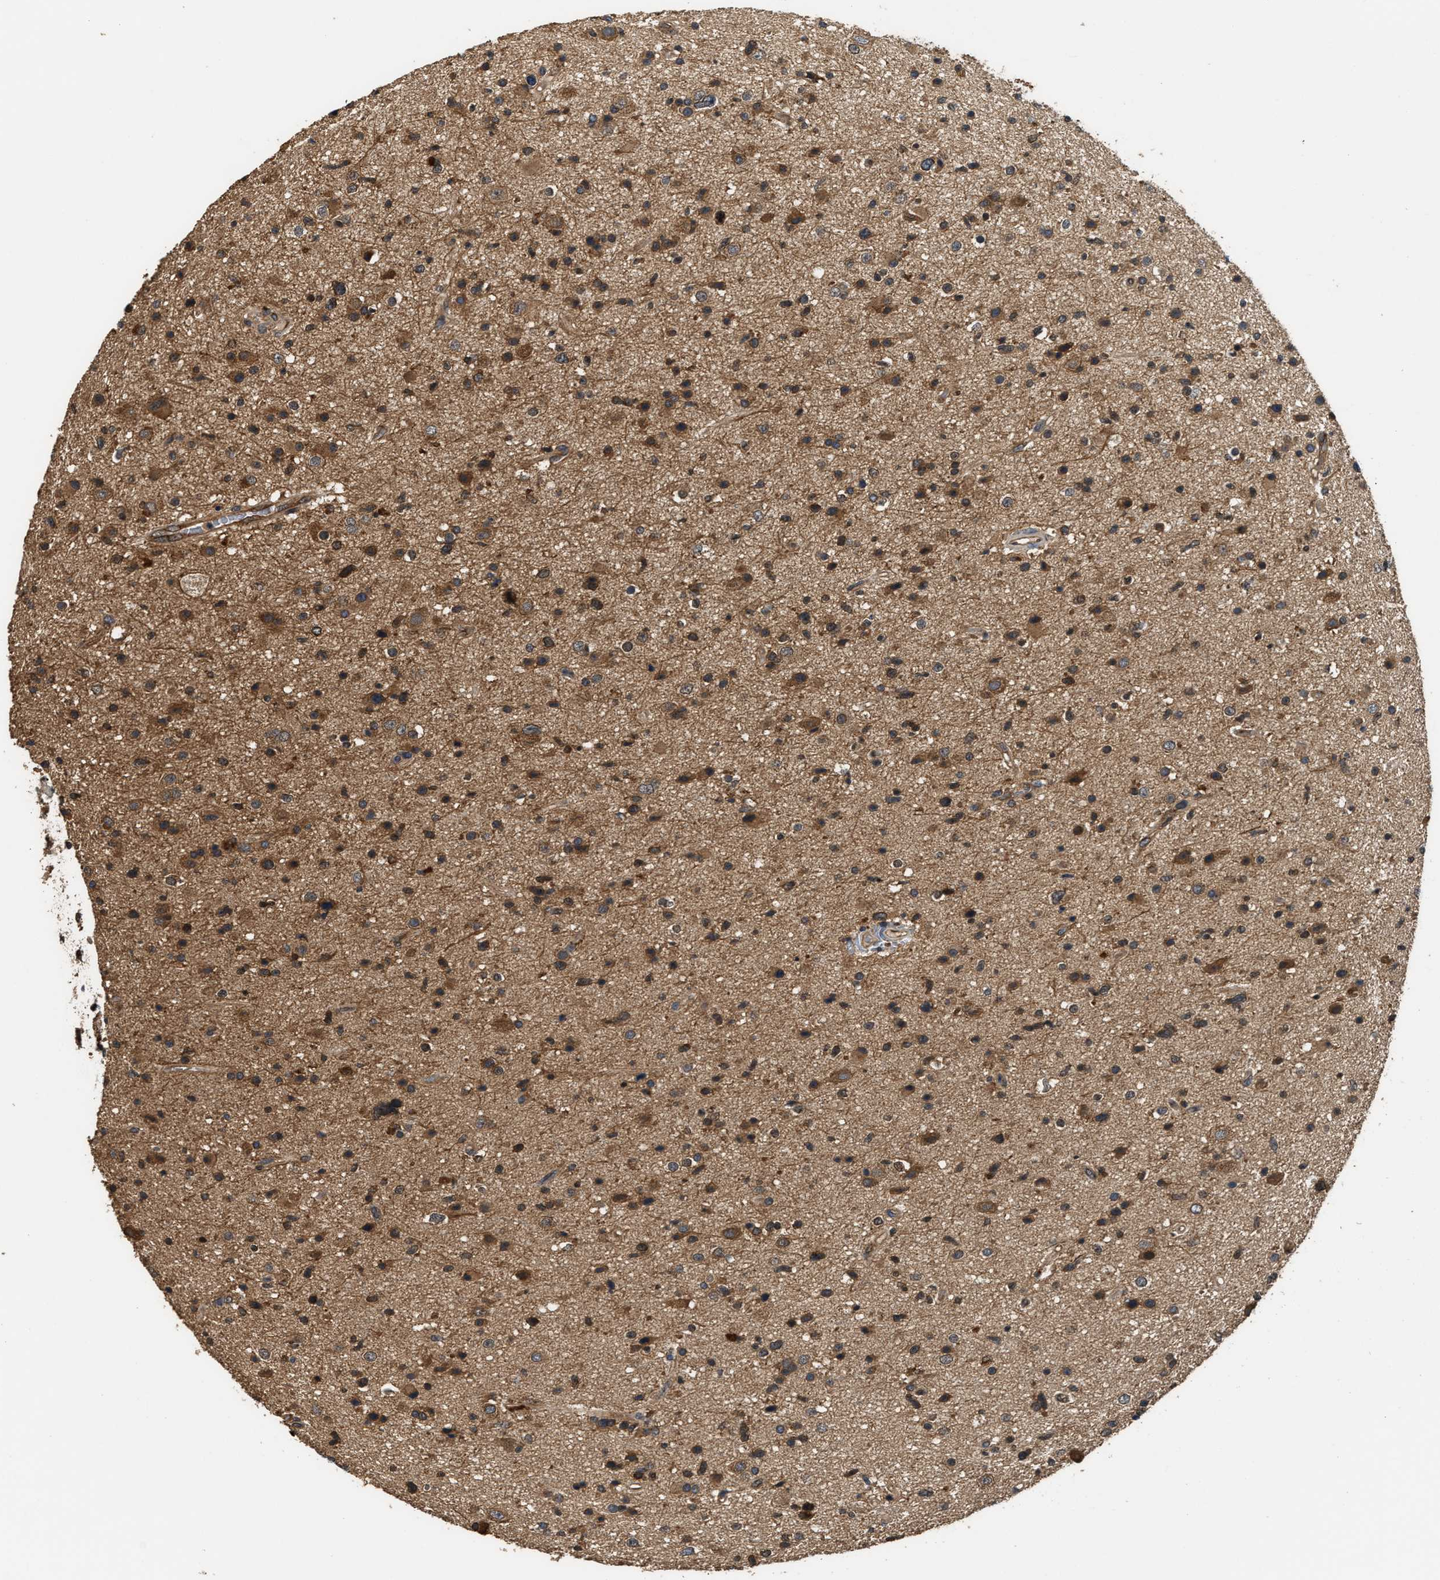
{"staining": {"intensity": "strong", "quantity": ">75%", "location": "cytoplasmic/membranous"}, "tissue": "glioma", "cell_type": "Tumor cells", "image_type": "cancer", "snomed": [{"axis": "morphology", "description": "Glioma, malignant, High grade"}, {"axis": "topography", "description": "Brain"}], "caption": "High-power microscopy captured an immunohistochemistry image of glioma, revealing strong cytoplasmic/membranous positivity in about >75% of tumor cells.", "gene": "DNAJC2", "patient": {"sex": "male", "age": 33}}